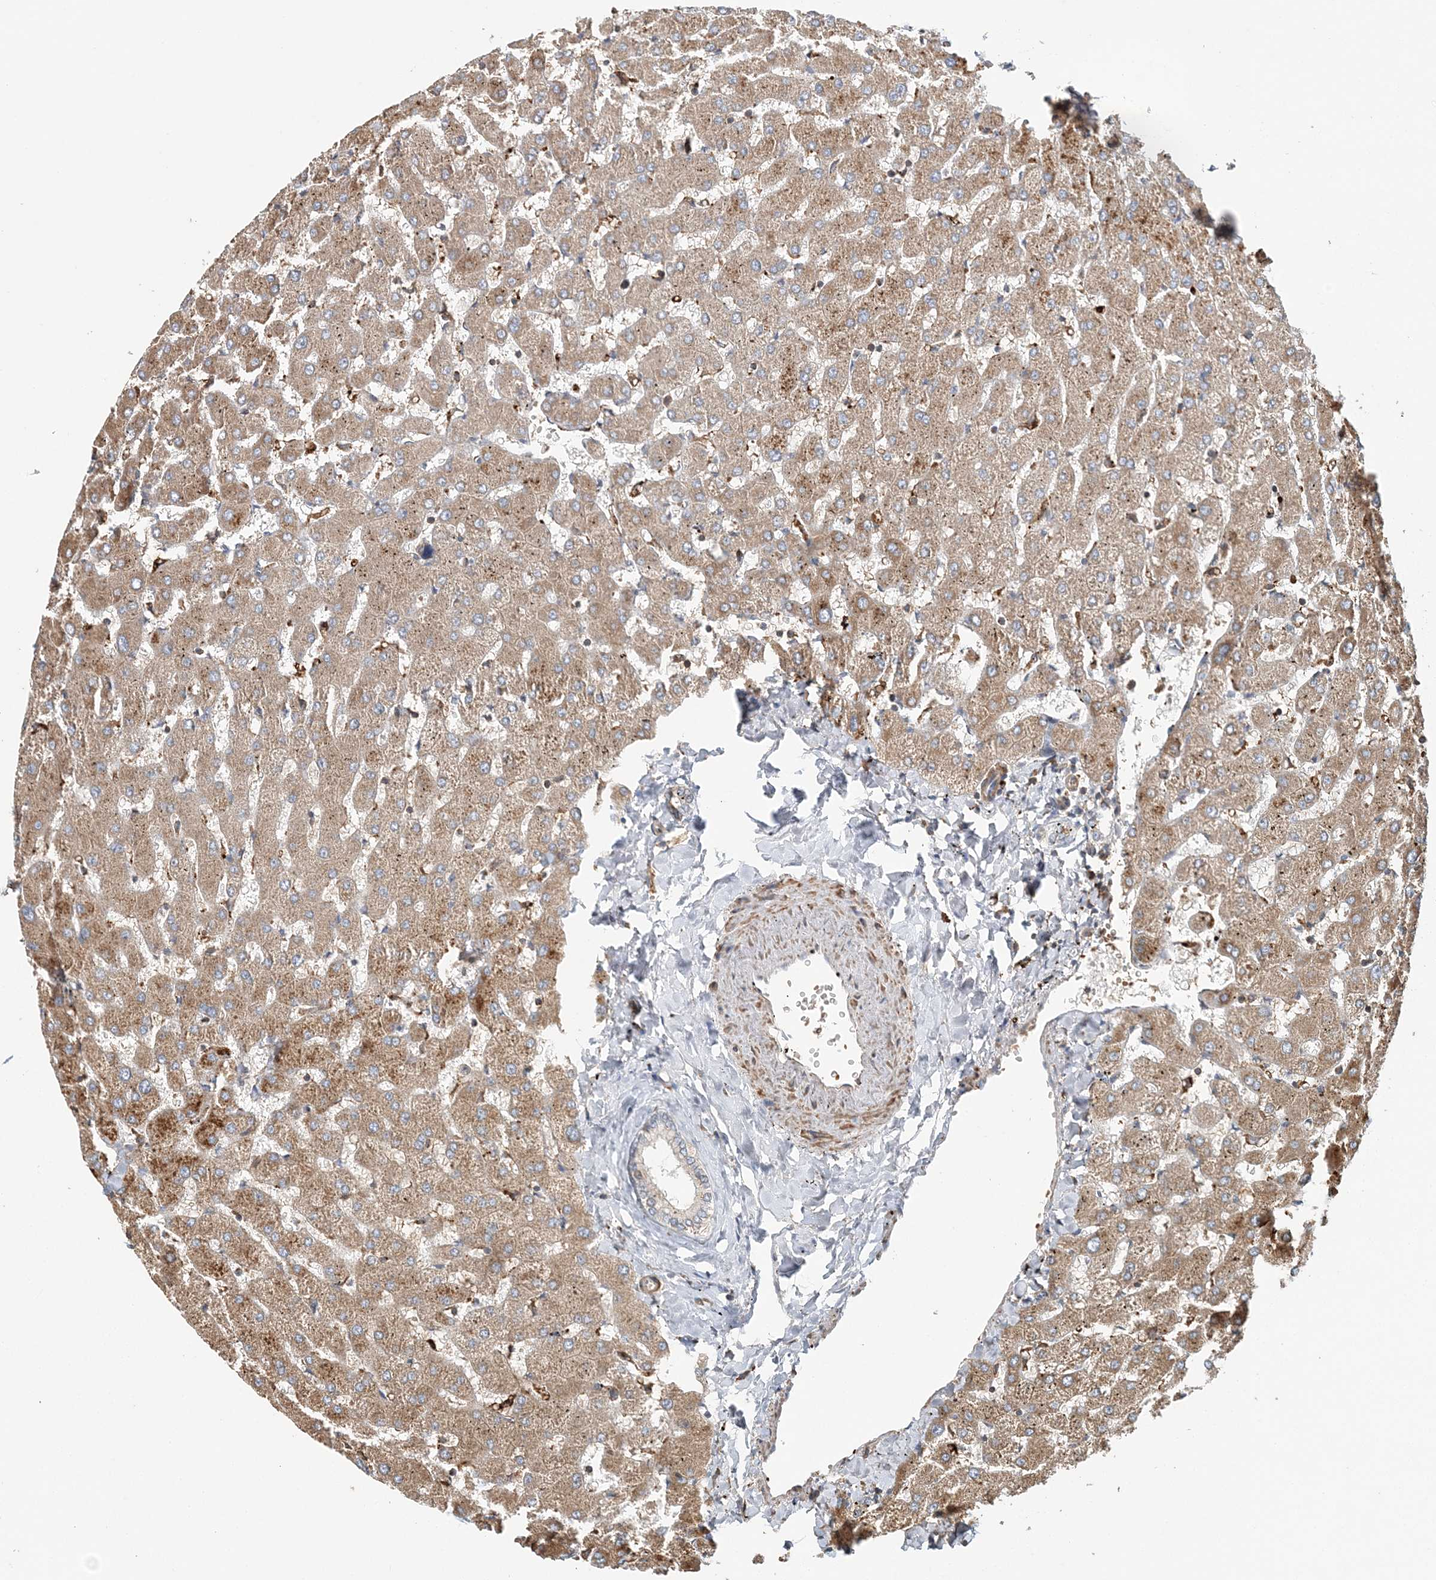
{"staining": {"intensity": "negative", "quantity": "none", "location": "none"}, "tissue": "liver", "cell_type": "Cholangiocytes", "image_type": "normal", "snomed": [{"axis": "morphology", "description": "Normal tissue, NOS"}, {"axis": "topography", "description": "Liver"}], "caption": "Photomicrograph shows no protein expression in cholangiocytes of normal liver.", "gene": "TTI1", "patient": {"sex": "female", "age": 63}}